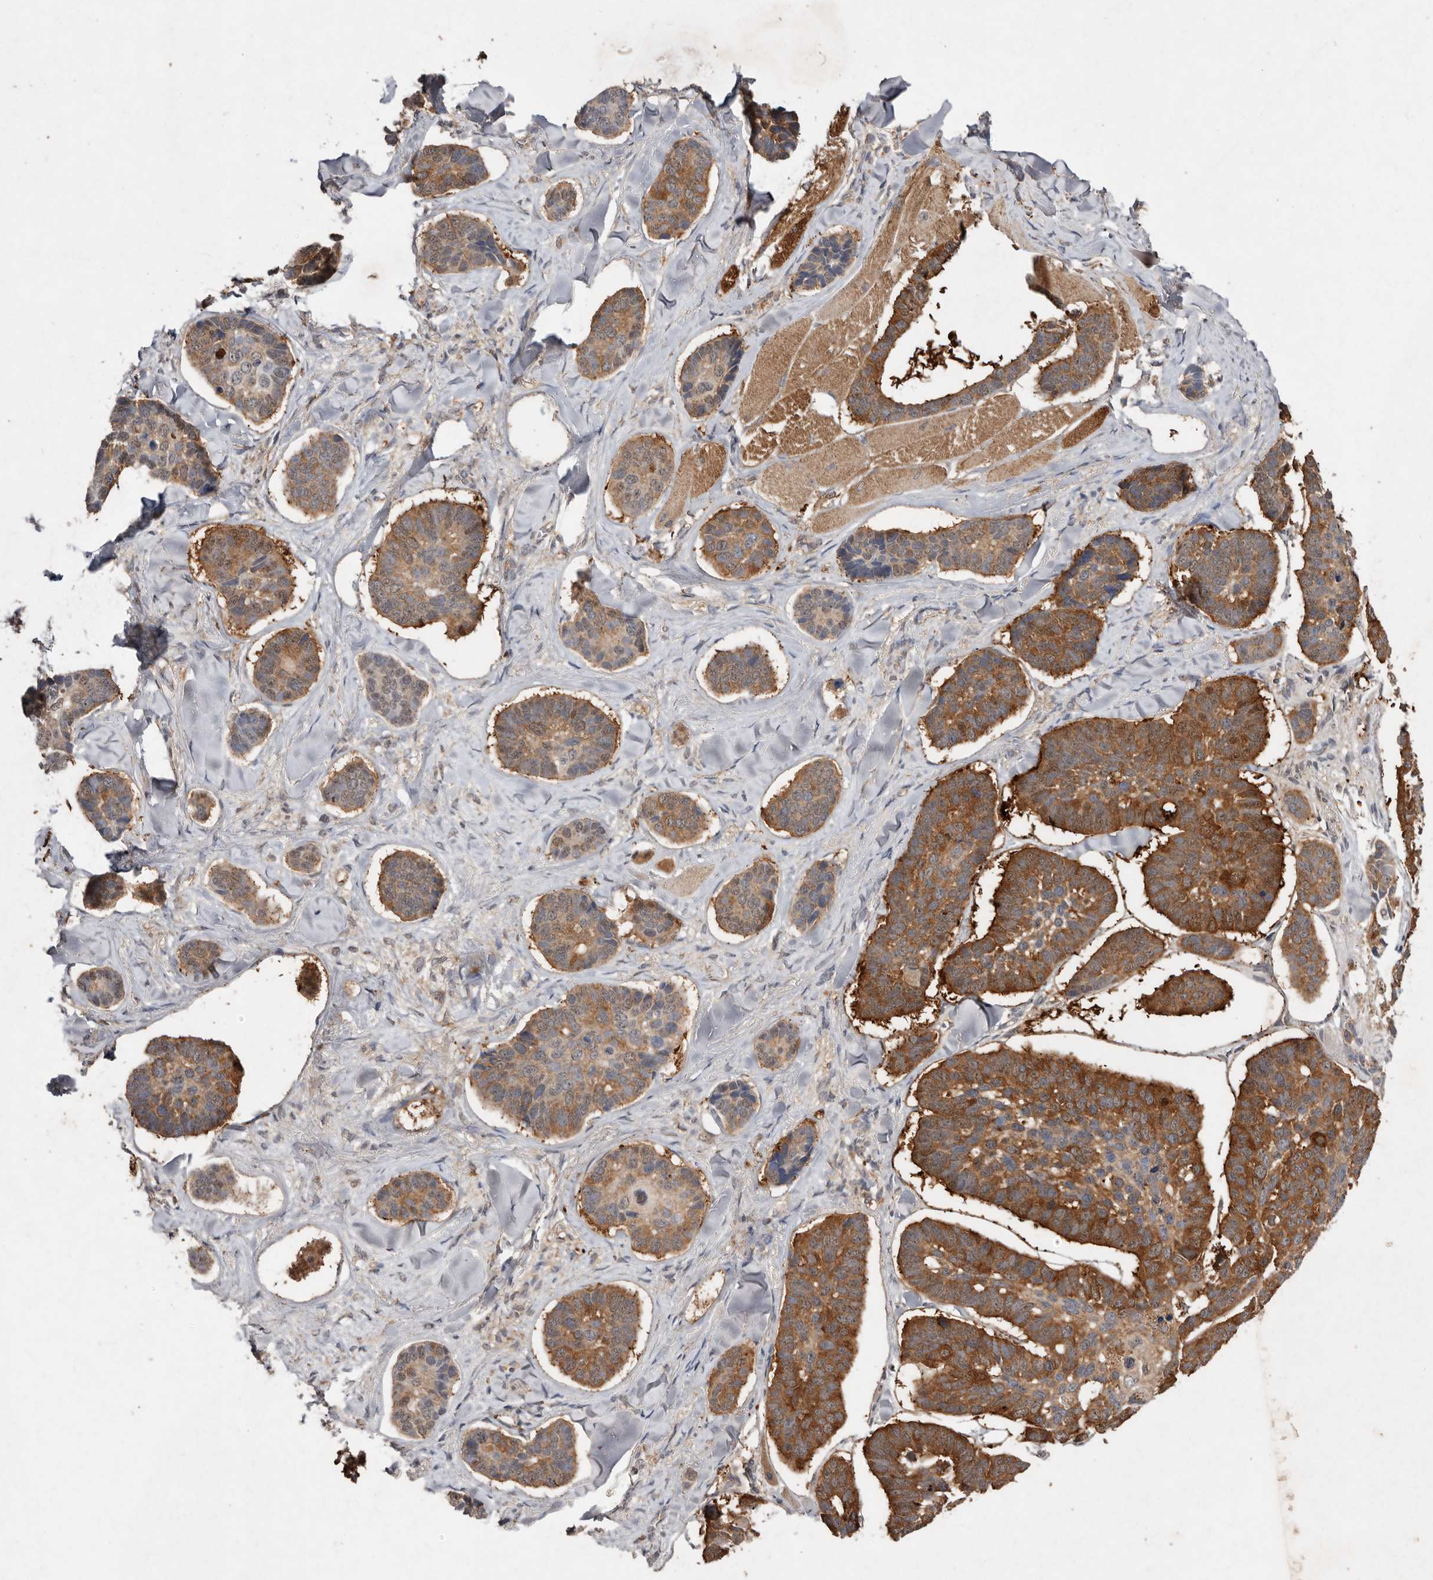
{"staining": {"intensity": "strong", "quantity": ">75%", "location": "cytoplasmic/membranous"}, "tissue": "skin cancer", "cell_type": "Tumor cells", "image_type": "cancer", "snomed": [{"axis": "morphology", "description": "Basal cell carcinoma"}, {"axis": "topography", "description": "Skin"}], "caption": "This is an image of immunohistochemistry (IHC) staining of skin basal cell carcinoma, which shows strong staining in the cytoplasmic/membranous of tumor cells.", "gene": "EDEM1", "patient": {"sex": "male", "age": 62}}